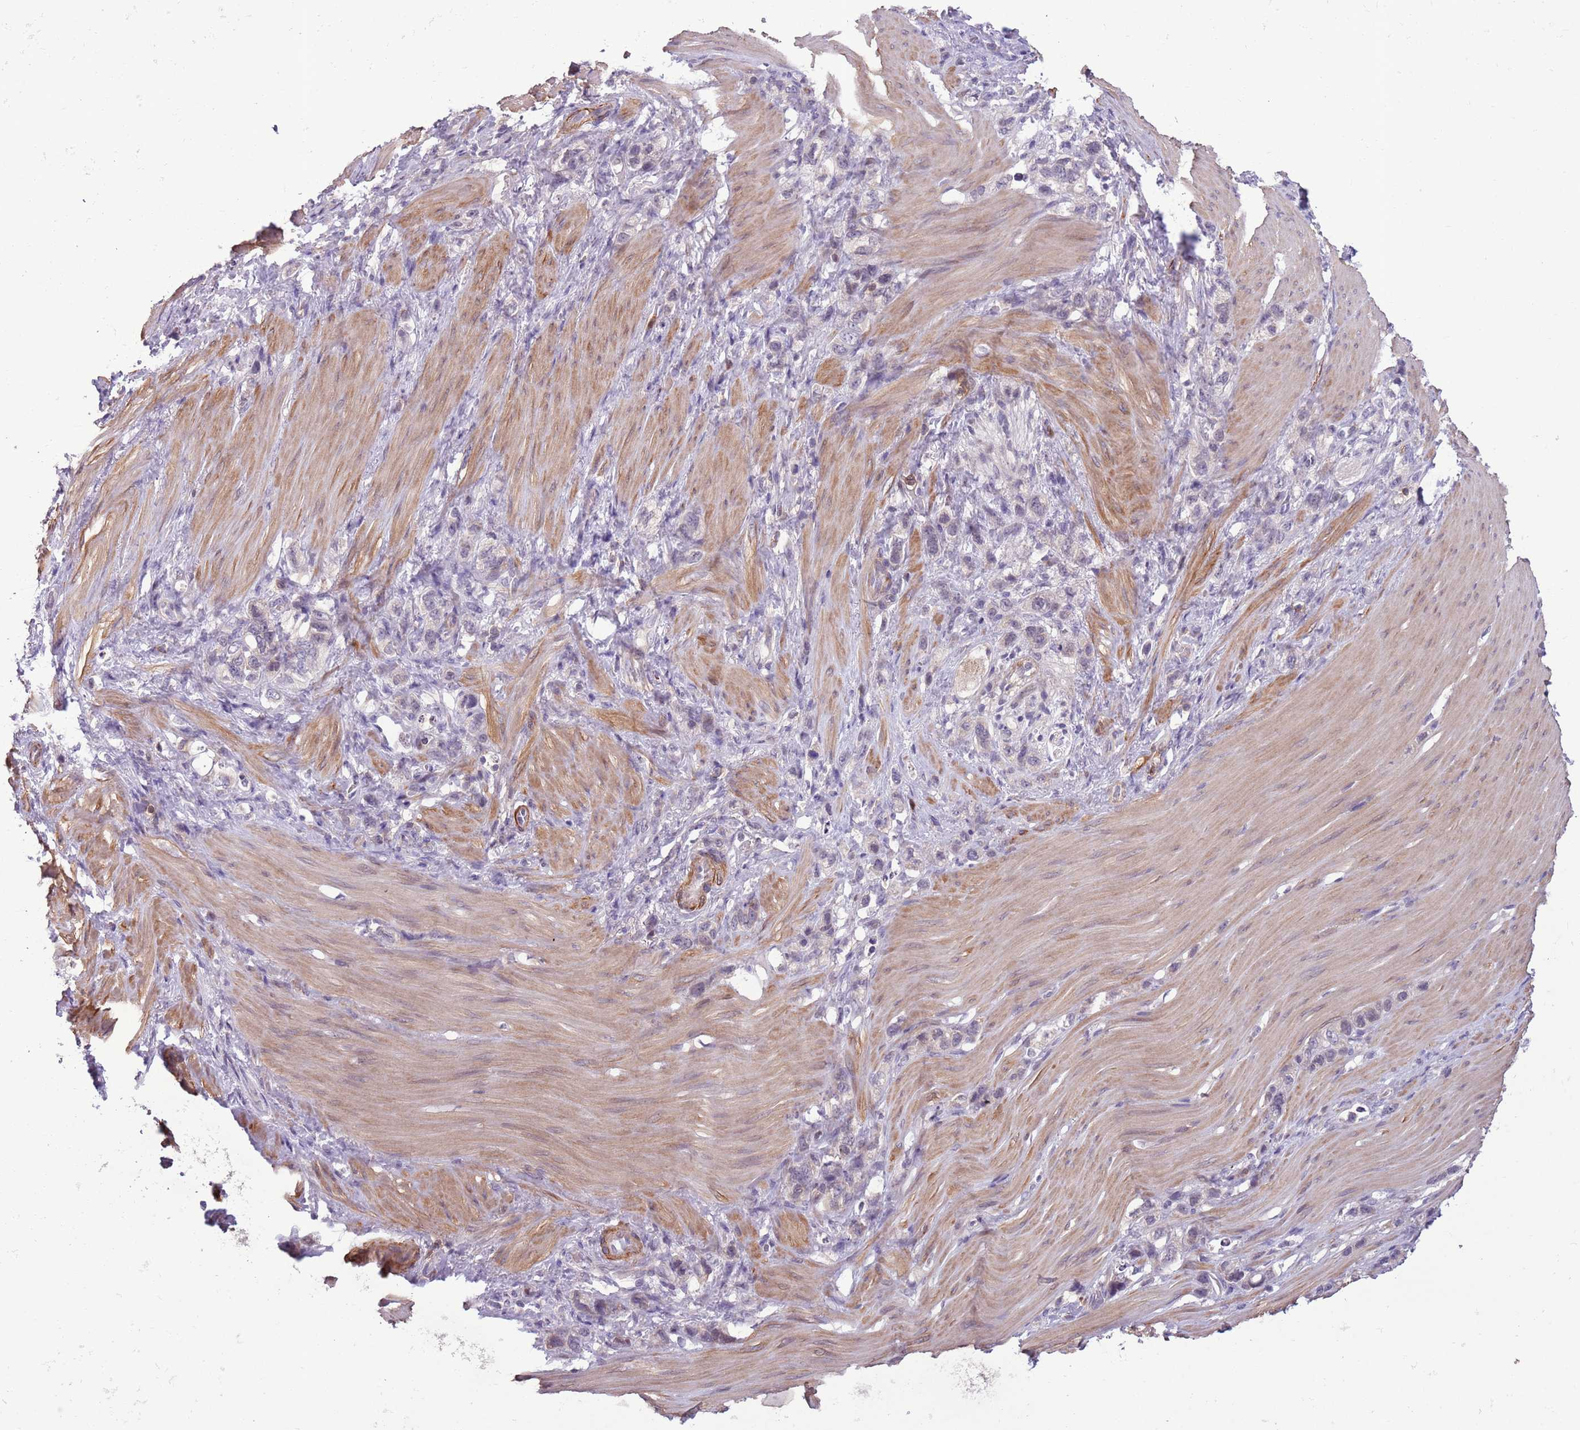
{"staining": {"intensity": "negative", "quantity": "none", "location": "none"}, "tissue": "stomach cancer", "cell_type": "Tumor cells", "image_type": "cancer", "snomed": [{"axis": "morphology", "description": "Adenocarcinoma, NOS"}, {"axis": "topography", "description": "Stomach"}], "caption": "This photomicrograph is of stomach adenocarcinoma stained with IHC to label a protein in brown with the nuclei are counter-stained blue. There is no expression in tumor cells.", "gene": "JAML", "patient": {"sex": "female", "age": 65}}